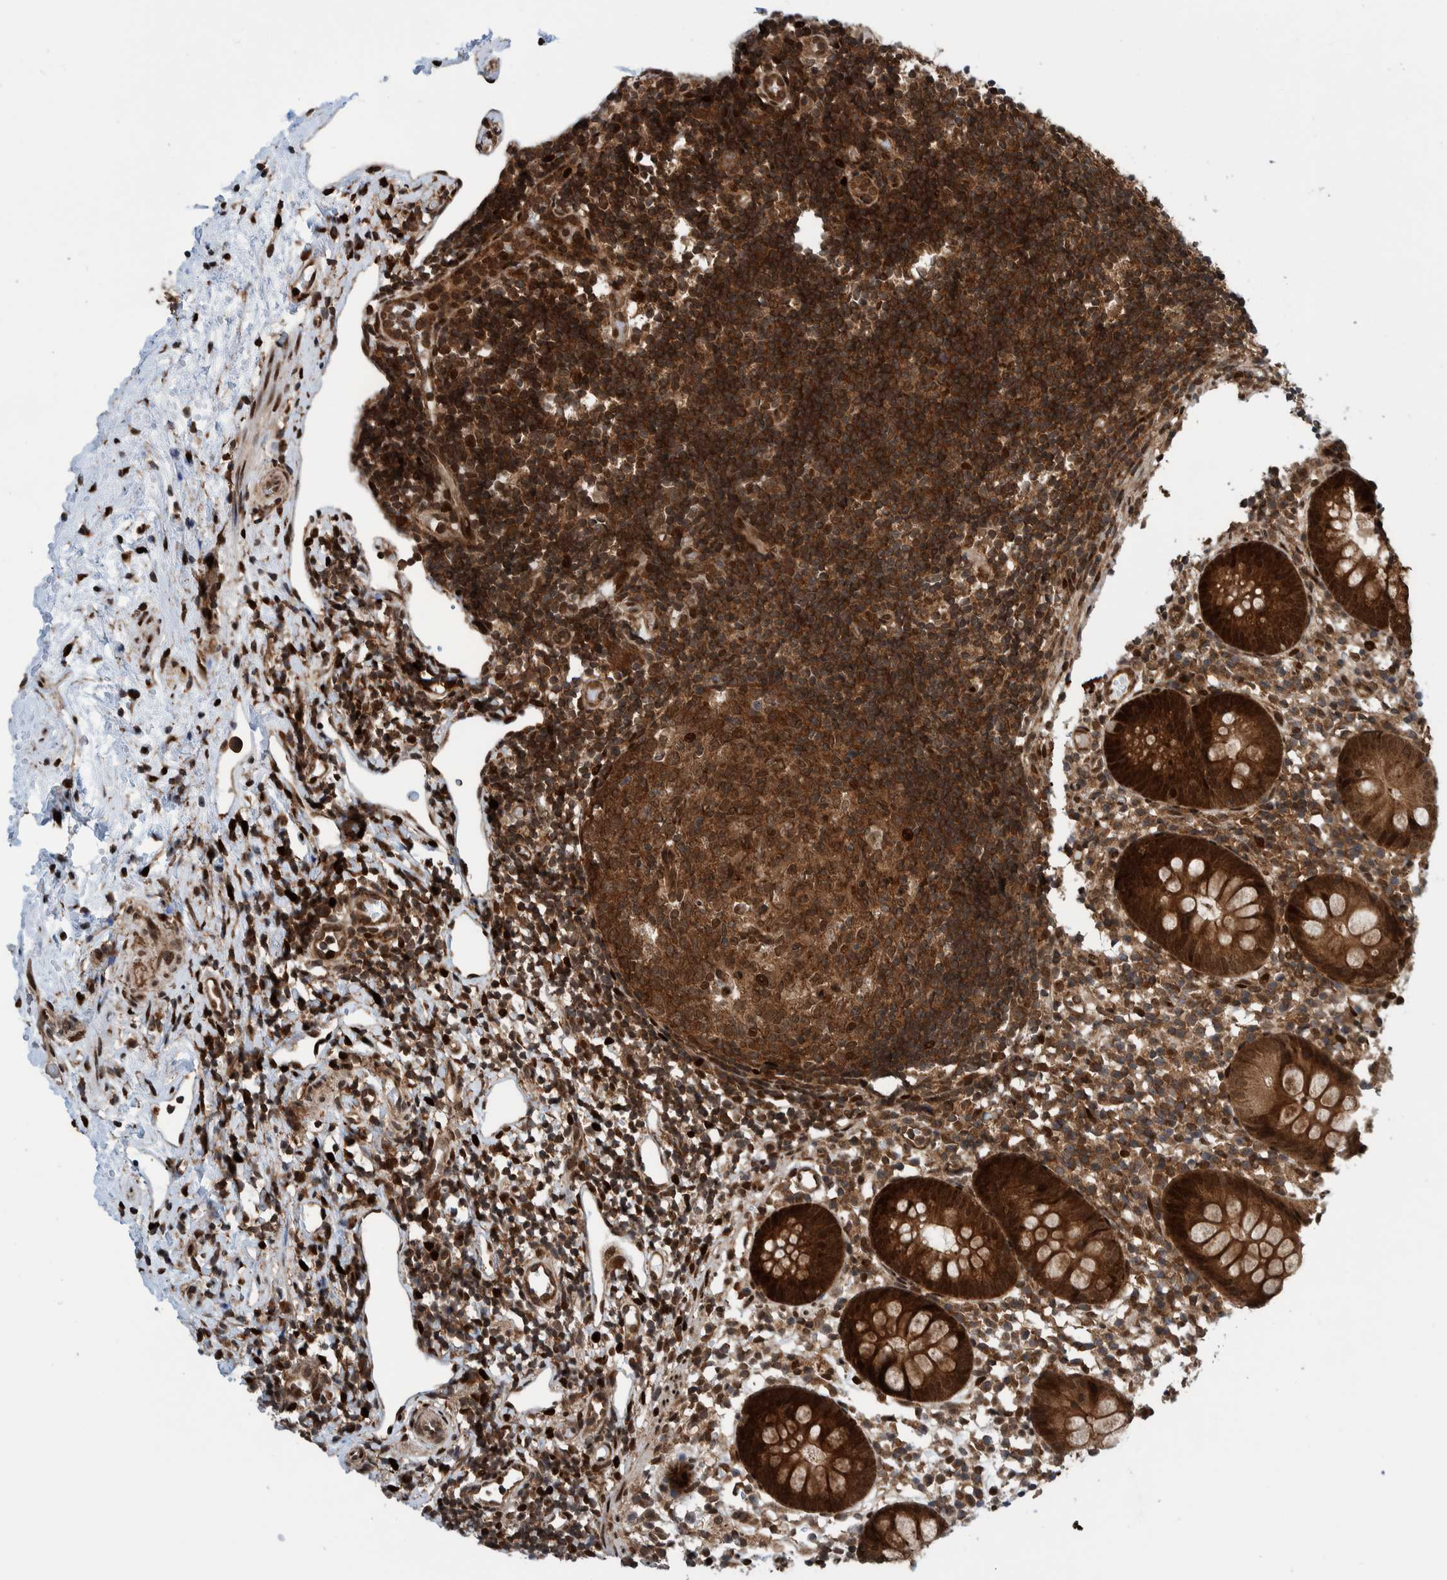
{"staining": {"intensity": "strong", "quantity": ">75%", "location": "cytoplasmic/membranous,nuclear"}, "tissue": "appendix", "cell_type": "Glandular cells", "image_type": "normal", "snomed": [{"axis": "morphology", "description": "Normal tissue, NOS"}, {"axis": "topography", "description": "Appendix"}], "caption": "DAB (3,3'-diaminobenzidine) immunohistochemical staining of benign human appendix exhibits strong cytoplasmic/membranous,nuclear protein expression in approximately >75% of glandular cells.", "gene": "ZNF366", "patient": {"sex": "female", "age": 20}}